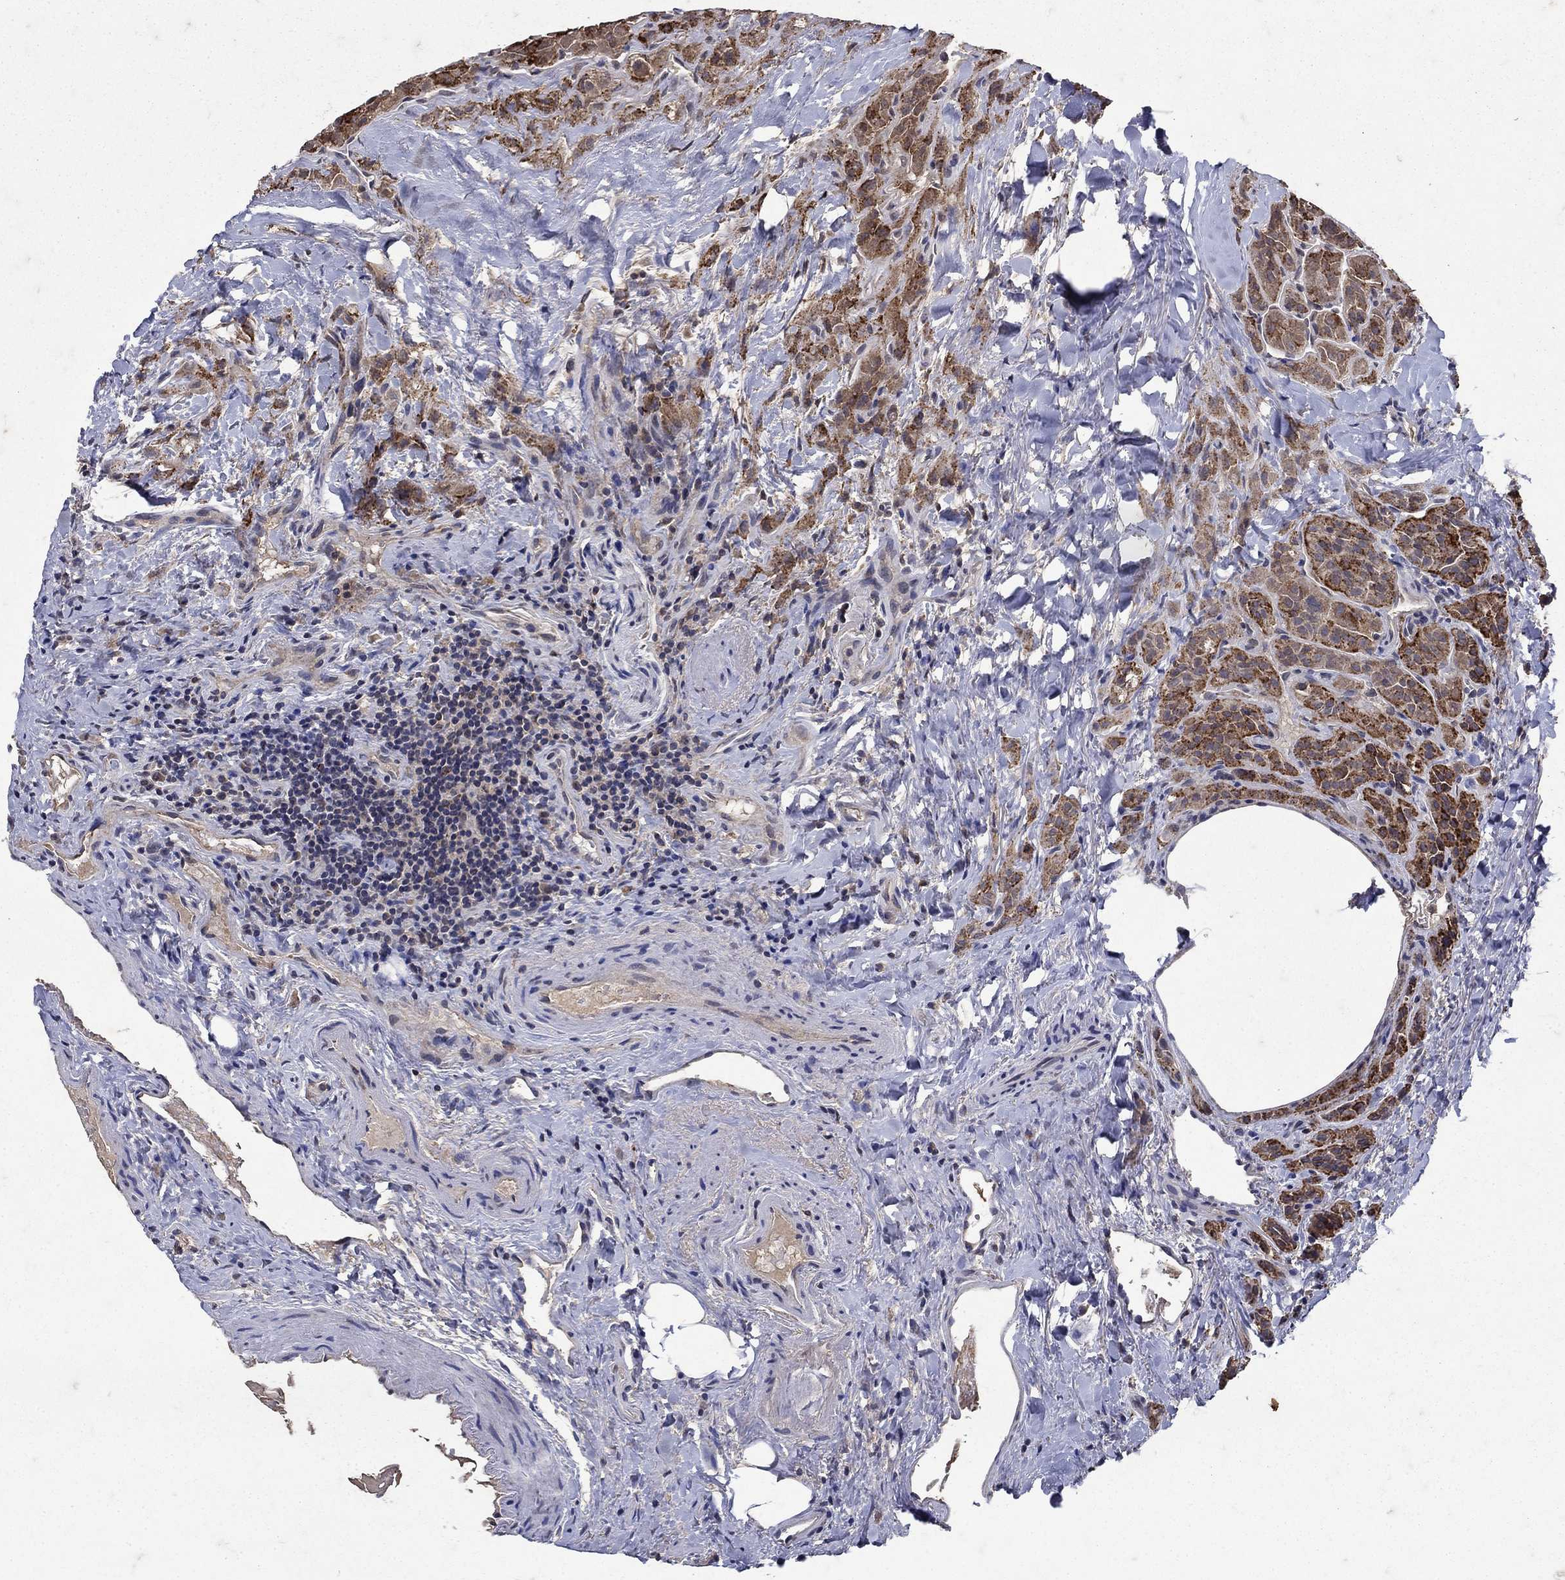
{"staining": {"intensity": "strong", "quantity": ">75%", "location": "cytoplasmic/membranous"}, "tissue": "thyroid cancer", "cell_type": "Tumor cells", "image_type": "cancer", "snomed": [{"axis": "morphology", "description": "Papillary adenocarcinoma, NOS"}, {"axis": "topography", "description": "Thyroid gland"}], "caption": "Immunohistochemical staining of thyroid papillary adenocarcinoma demonstrates strong cytoplasmic/membranous protein positivity in about >75% of tumor cells.", "gene": "NPC2", "patient": {"sex": "female", "age": 45}}